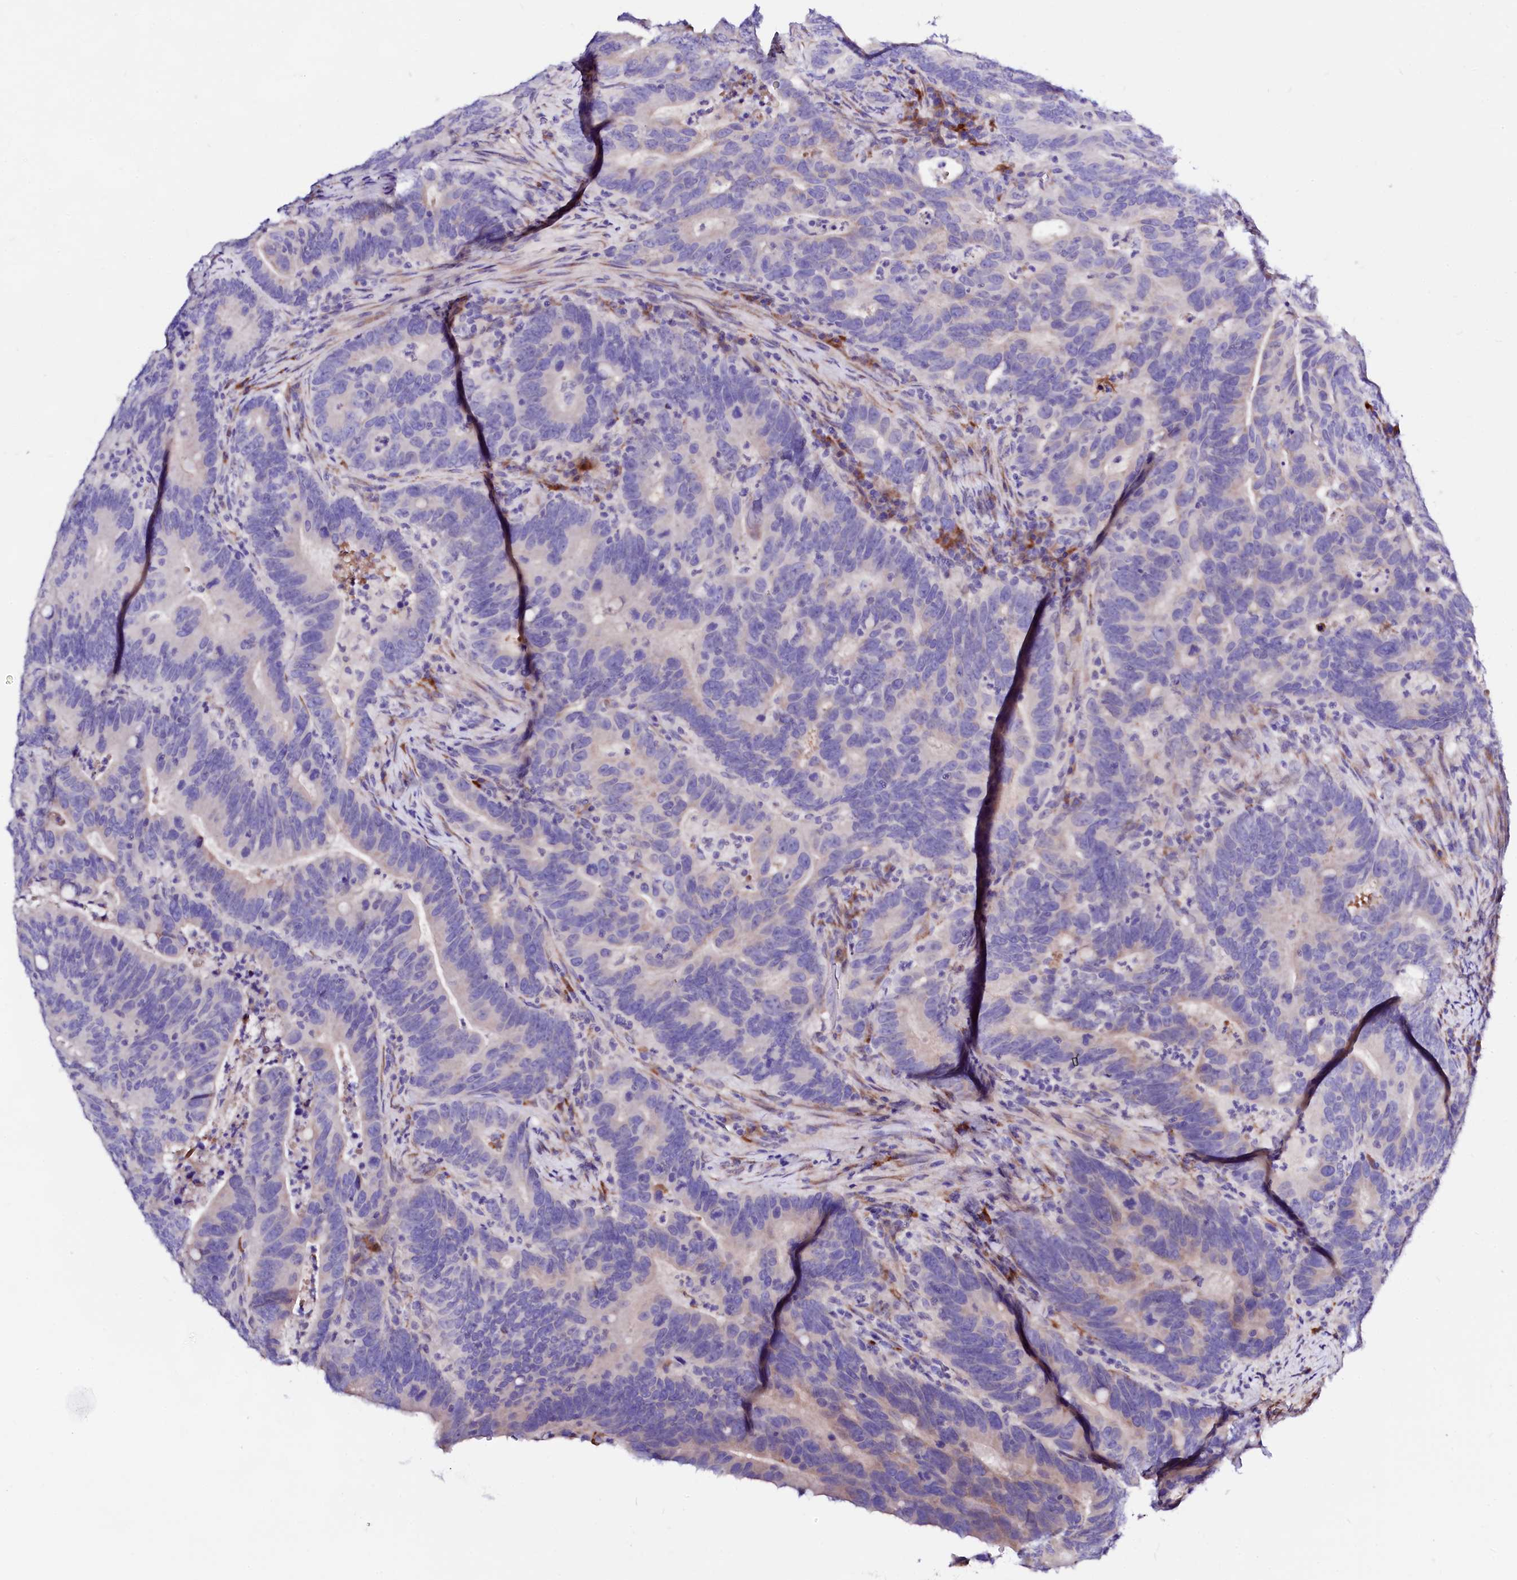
{"staining": {"intensity": "negative", "quantity": "none", "location": "none"}, "tissue": "colorectal cancer", "cell_type": "Tumor cells", "image_type": "cancer", "snomed": [{"axis": "morphology", "description": "Adenocarcinoma, NOS"}, {"axis": "topography", "description": "Colon"}], "caption": "A histopathology image of human adenocarcinoma (colorectal) is negative for staining in tumor cells. (IHC, brightfield microscopy, high magnification).", "gene": "BTBD16", "patient": {"sex": "female", "age": 66}}